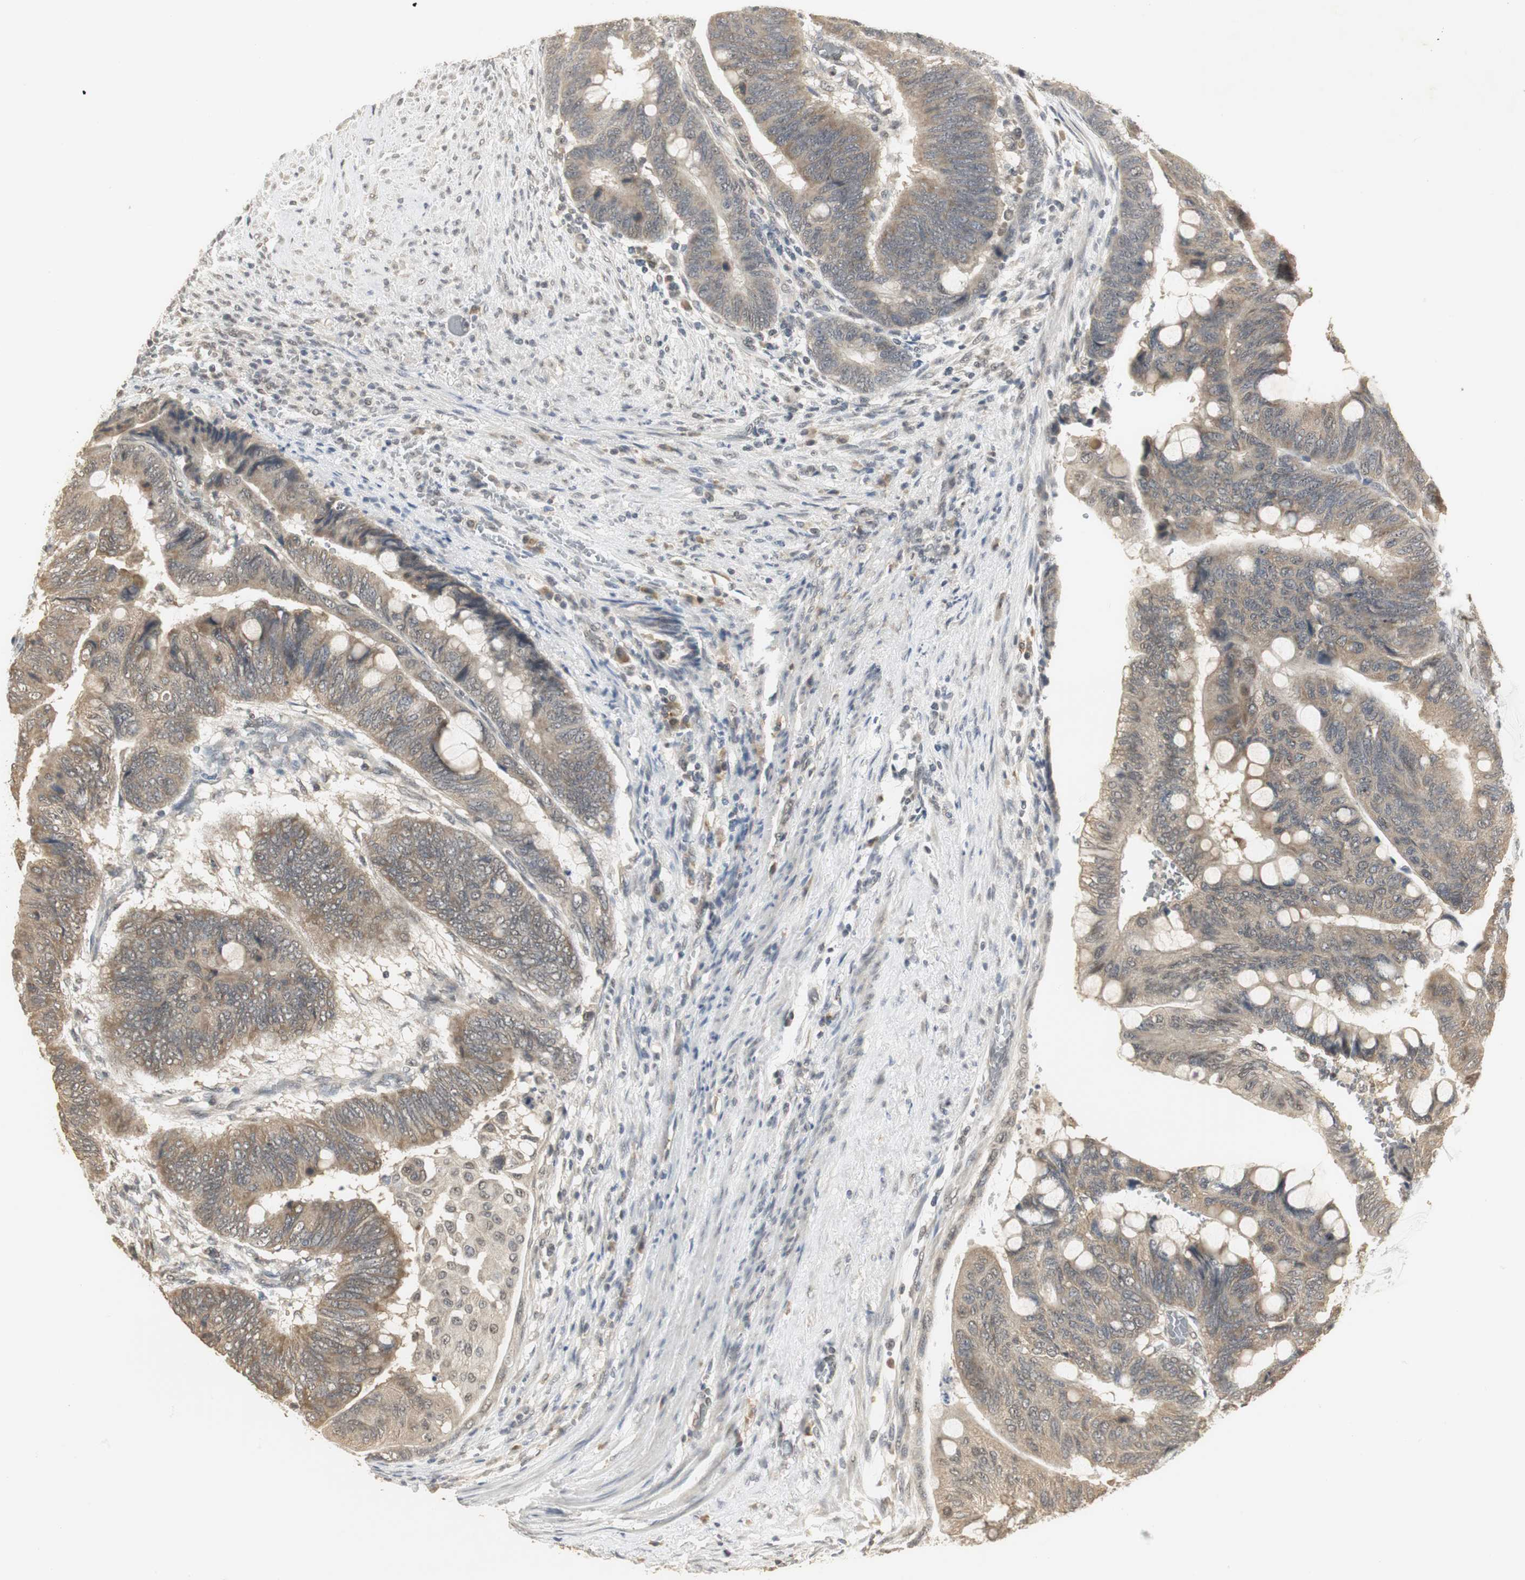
{"staining": {"intensity": "moderate", "quantity": ">75%", "location": "cytoplasmic/membranous"}, "tissue": "colorectal cancer", "cell_type": "Tumor cells", "image_type": "cancer", "snomed": [{"axis": "morphology", "description": "Normal tissue, NOS"}, {"axis": "morphology", "description": "Adenocarcinoma, NOS"}, {"axis": "topography", "description": "Rectum"}, {"axis": "topography", "description": "Peripheral nerve tissue"}], "caption": "A high-resolution histopathology image shows immunohistochemistry (IHC) staining of colorectal adenocarcinoma, which reveals moderate cytoplasmic/membranous positivity in about >75% of tumor cells.", "gene": "ELOA", "patient": {"sex": "male", "age": 92}}